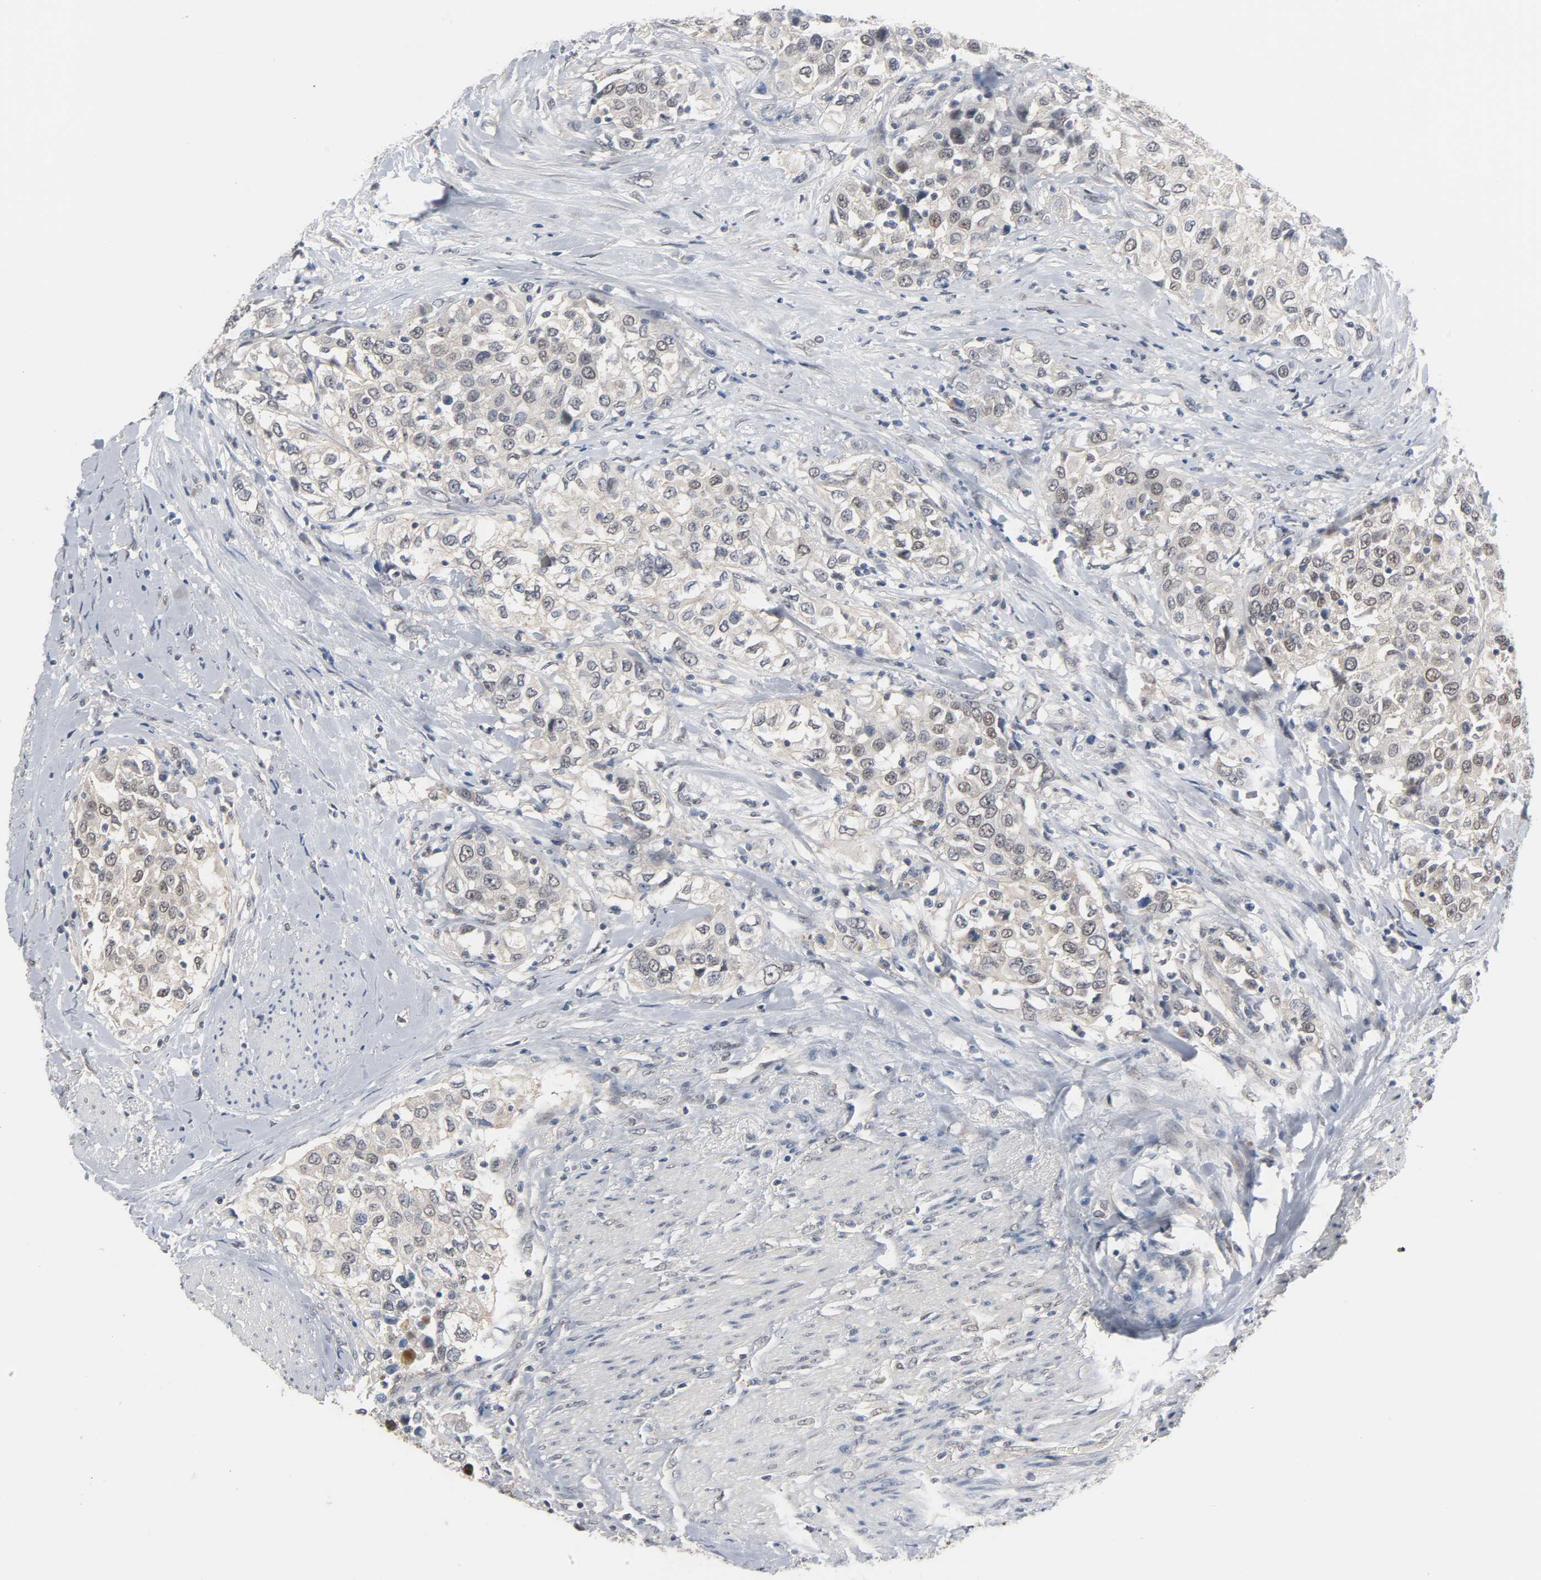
{"staining": {"intensity": "weak", "quantity": "<25%", "location": "cytoplasmic/membranous"}, "tissue": "urothelial cancer", "cell_type": "Tumor cells", "image_type": "cancer", "snomed": [{"axis": "morphology", "description": "Urothelial carcinoma, High grade"}, {"axis": "topography", "description": "Urinary bladder"}], "caption": "A photomicrograph of urothelial cancer stained for a protein exhibits no brown staining in tumor cells.", "gene": "ACSS2", "patient": {"sex": "female", "age": 80}}